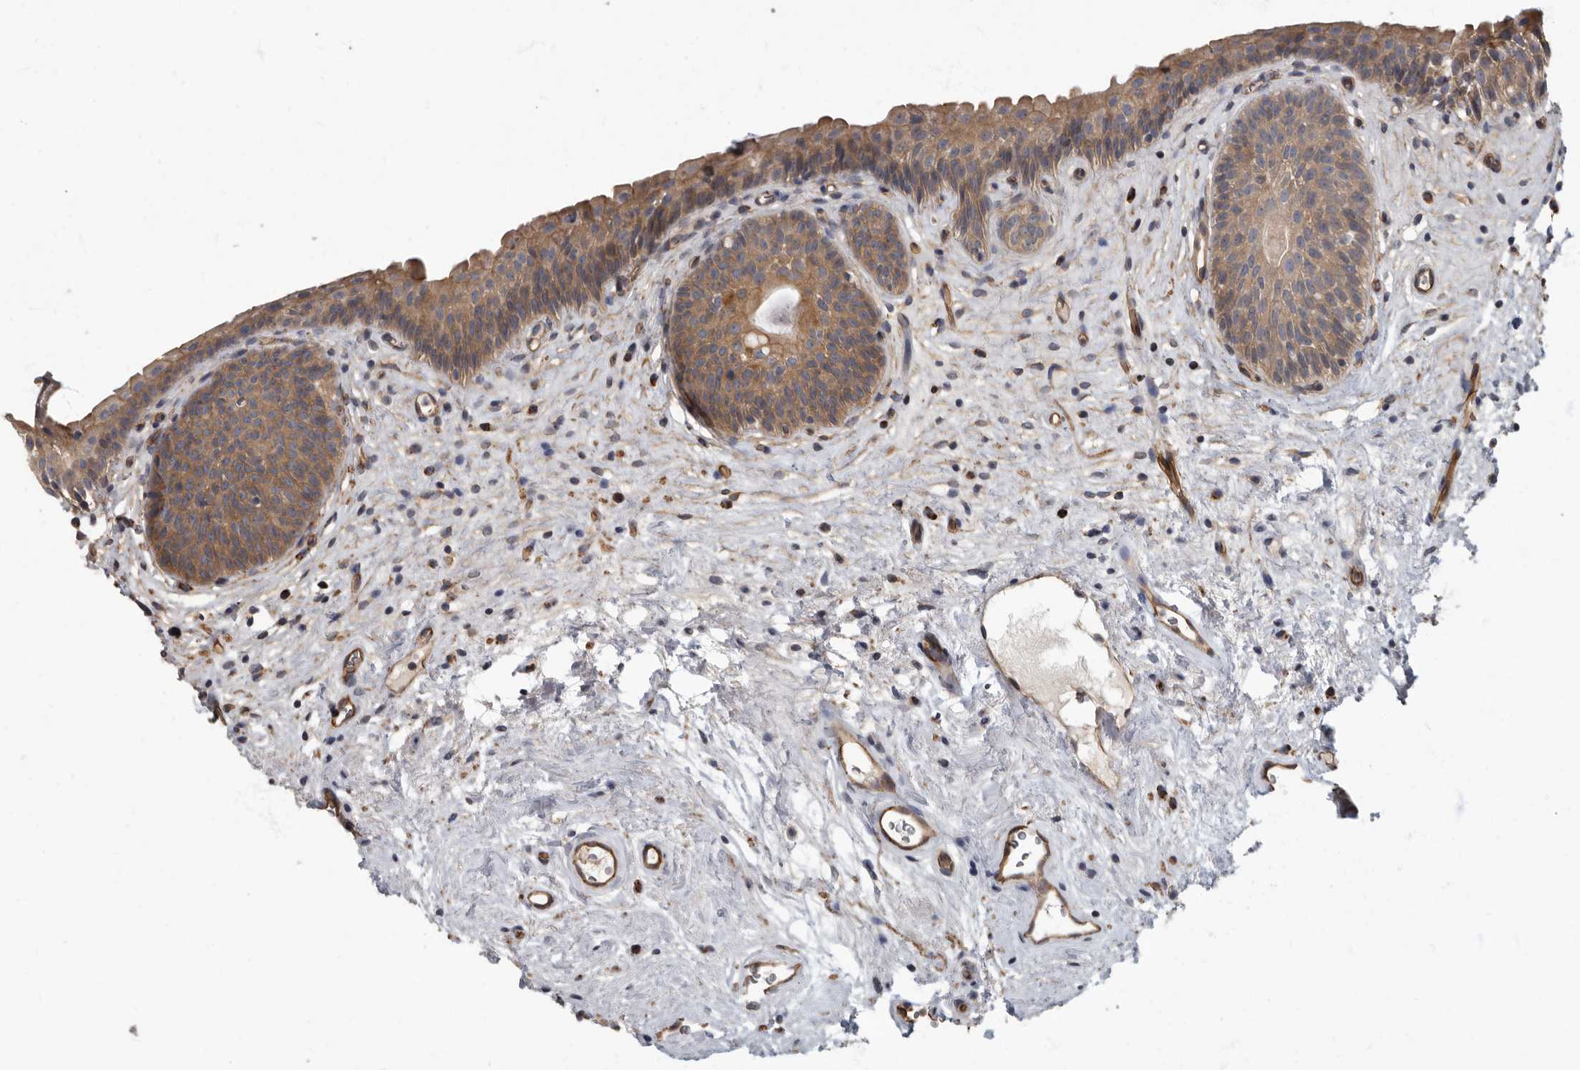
{"staining": {"intensity": "moderate", "quantity": ">75%", "location": "cytoplasmic/membranous"}, "tissue": "urinary bladder", "cell_type": "Urothelial cells", "image_type": "normal", "snomed": [{"axis": "morphology", "description": "Normal tissue, NOS"}, {"axis": "topography", "description": "Urinary bladder"}], "caption": "The histopathology image reveals a brown stain indicating the presence of a protein in the cytoplasmic/membranous of urothelial cells in urinary bladder. Immunohistochemistry stains the protein of interest in brown and the nuclei are stained blue.", "gene": "PDK1", "patient": {"sex": "male", "age": 83}}